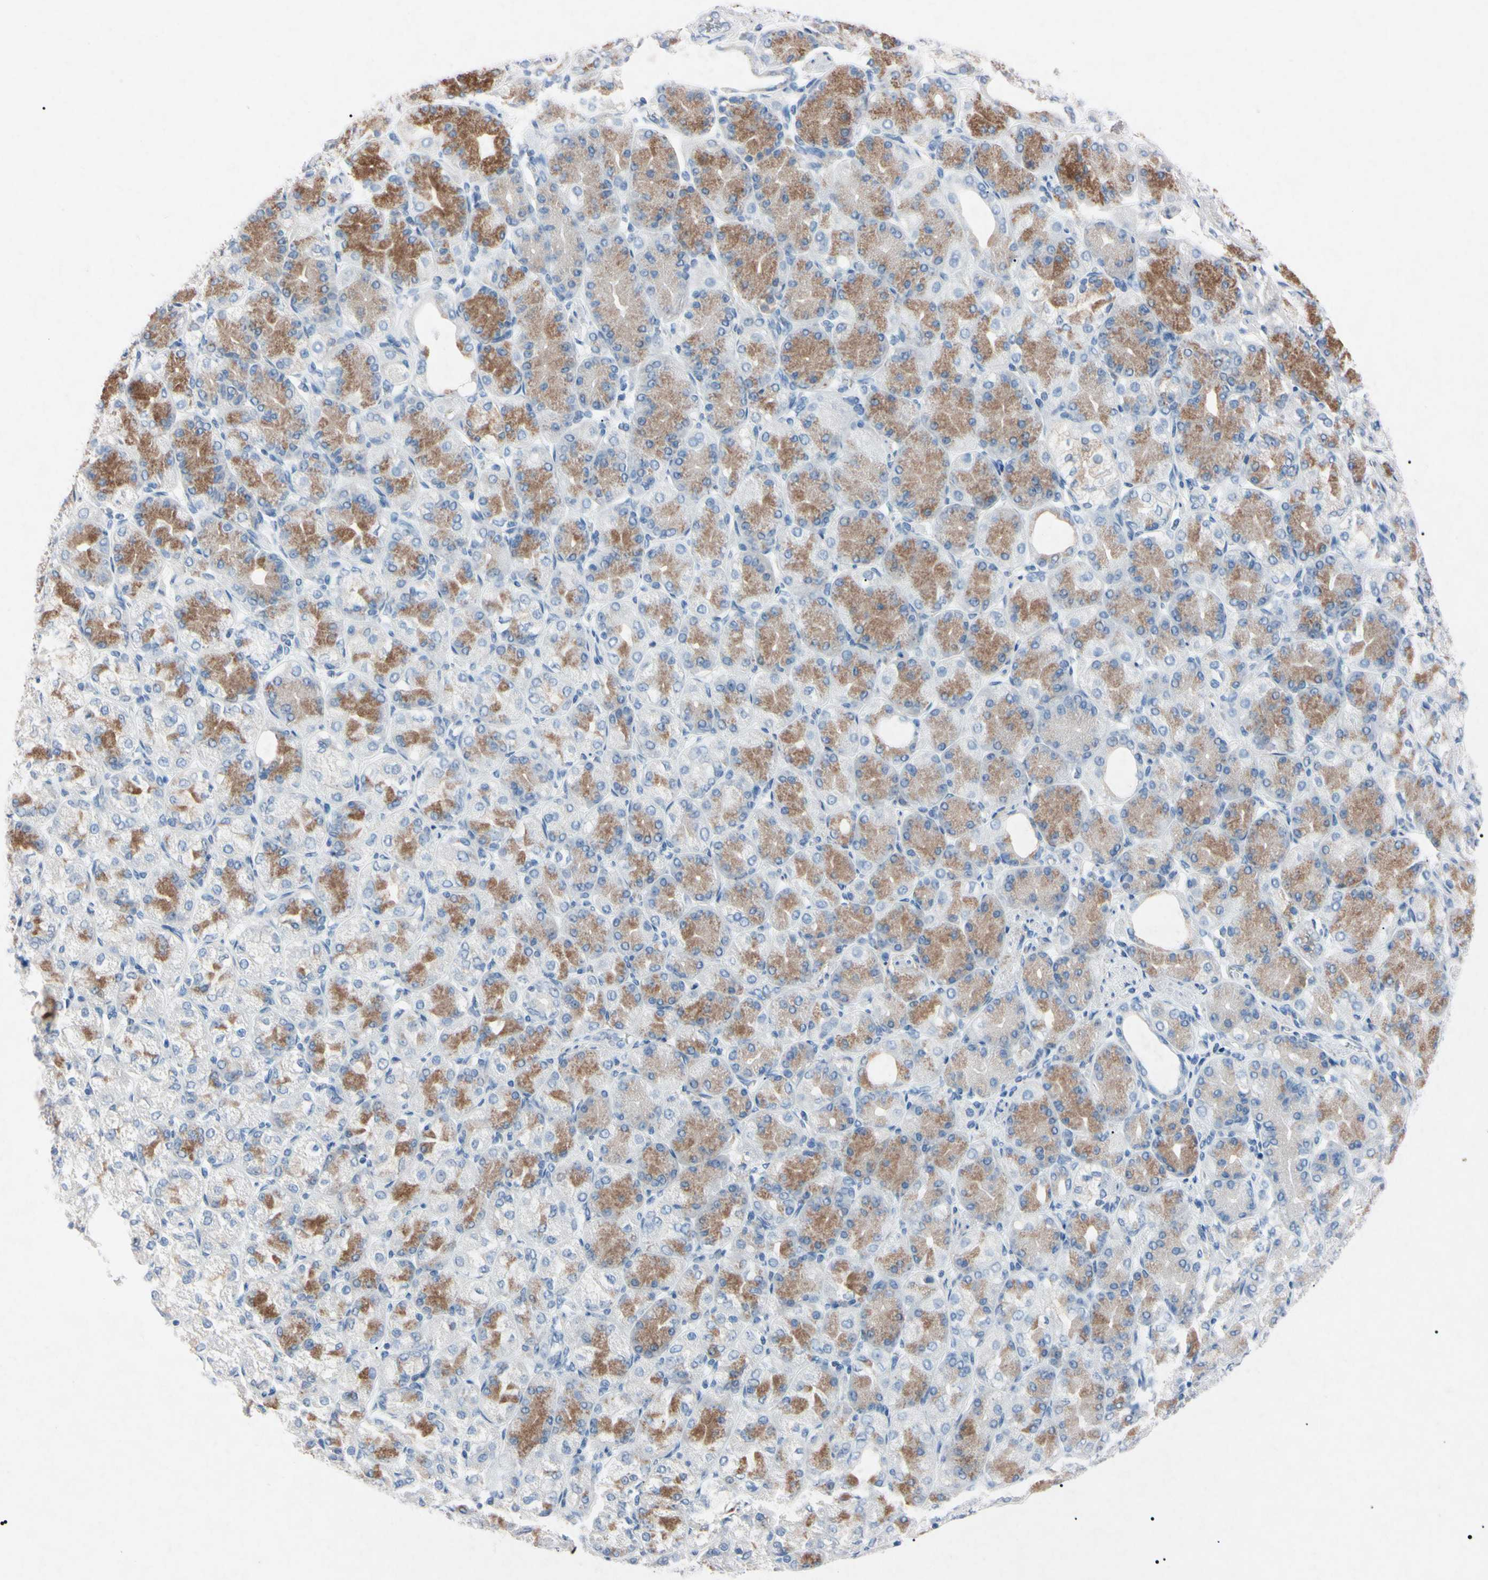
{"staining": {"intensity": "negative", "quantity": "none", "location": "none"}, "tissue": "stomach cancer", "cell_type": "Tumor cells", "image_type": "cancer", "snomed": [{"axis": "morphology", "description": "Normal tissue, NOS"}, {"axis": "morphology", "description": "Adenocarcinoma, NOS"}, {"axis": "morphology", "description": "Adenocarcinoma, High grade"}, {"axis": "topography", "description": "Stomach, upper"}, {"axis": "topography", "description": "Stomach"}], "caption": "This is an immunohistochemistry (IHC) photomicrograph of human high-grade adenocarcinoma (stomach). There is no expression in tumor cells.", "gene": "ELN", "patient": {"sex": "female", "age": 65}}